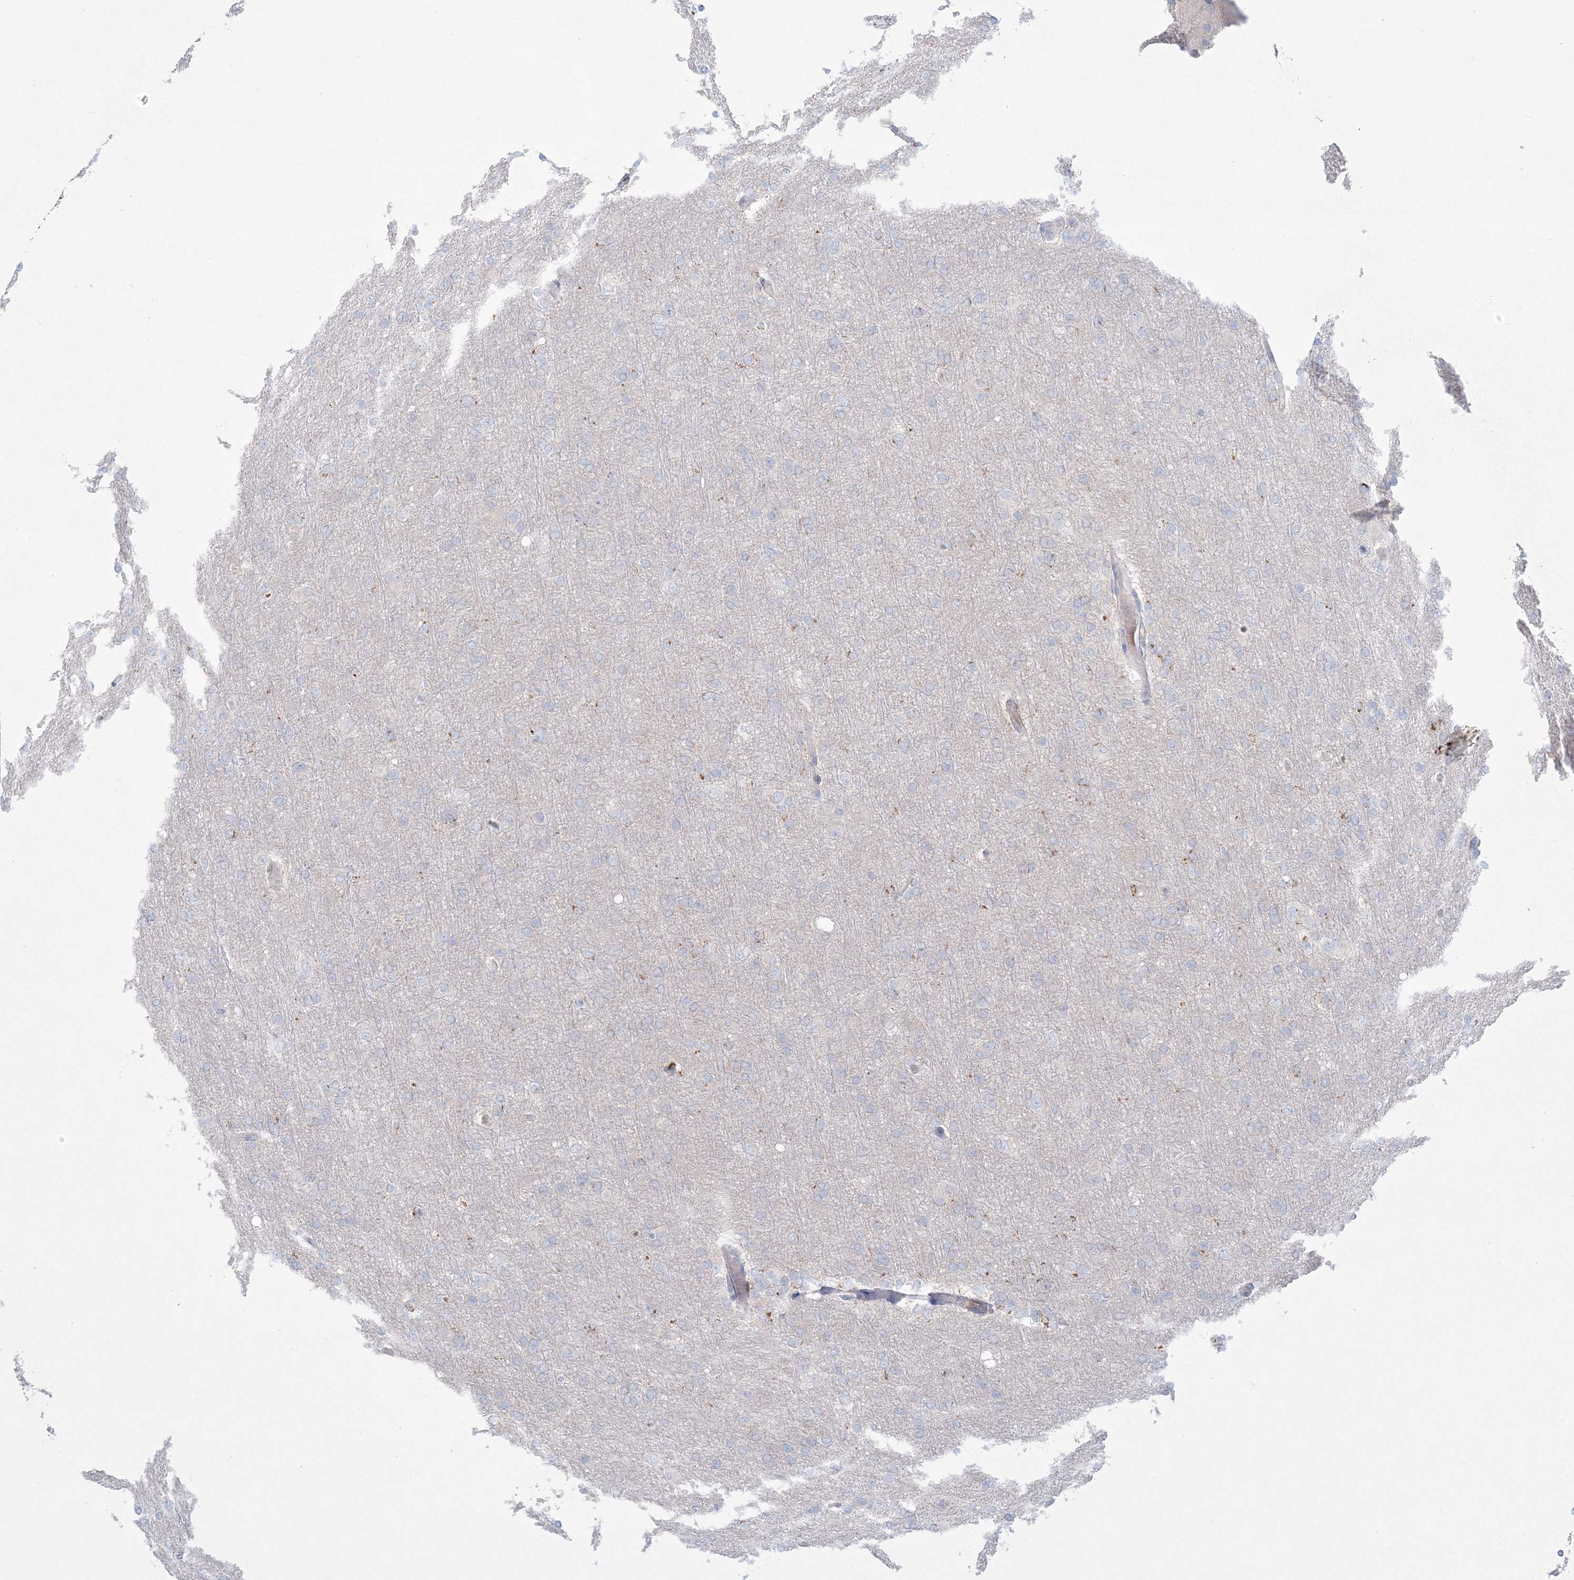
{"staining": {"intensity": "negative", "quantity": "none", "location": "none"}, "tissue": "glioma", "cell_type": "Tumor cells", "image_type": "cancer", "snomed": [{"axis": "morphology", "description": "Glioma, malignant, High grade"}, {"axis": "topography", "description": "Cerebral cortex"}], "caption": "DAB immunohistochemical staining of human glioma reveals no significant expression in tumor cells.", "gene": "KCTD6", "patient": {"sex": "female", "age": 36}}